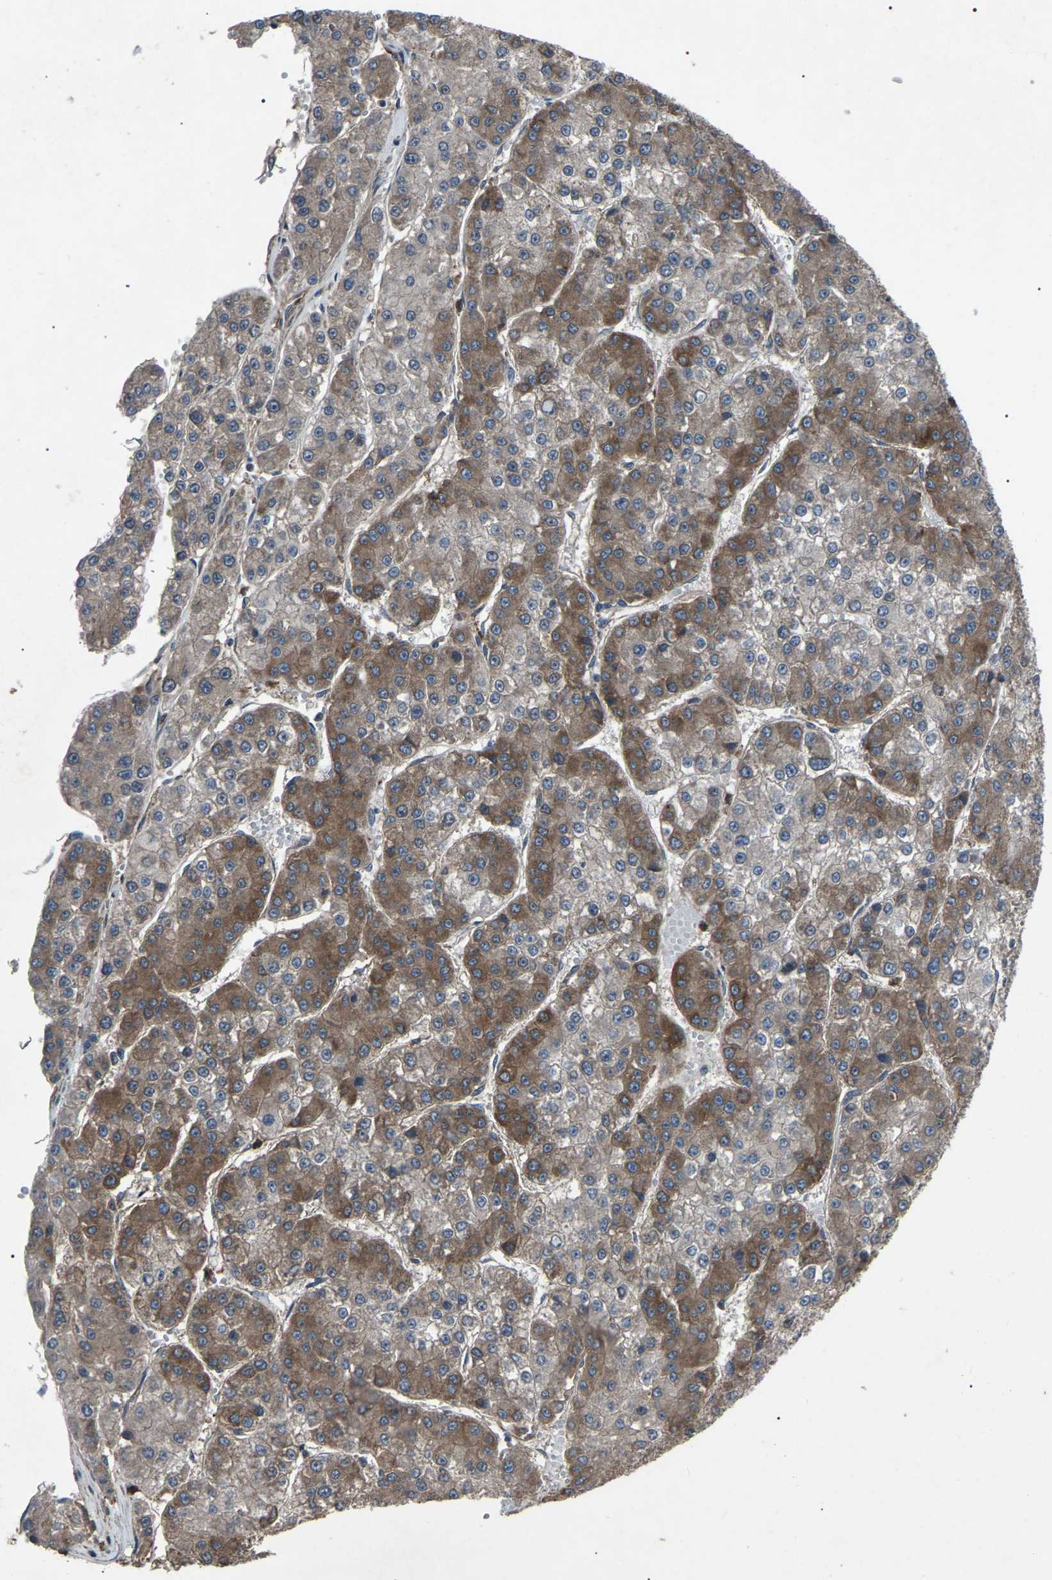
{"staining": {"intensity": "moderate", "quantity": "25%-75%", "location": "cytoplasmic/membranous"}, "tissue": "liver cancer", "cell_type": "Tumor cells", "image_type": "cancer", "snomed": [{"axis": "morphology", "description": "Carcinoma, Hepatocellular, NOS"}, {"axis": "topography", "description": "Liver"}], "caption": "DAB immunohistochemical staining of human liver cancer (hepatocellular carcinoma) displays moderate cytoplasmic/membranous protein positivity in approximately 25%-75% of tumor cells. Ihc stains the protein in brown and the nuclei are stained blue.", "gene": "AIMP1", "patient": {"sex": "female", "age": 73}}